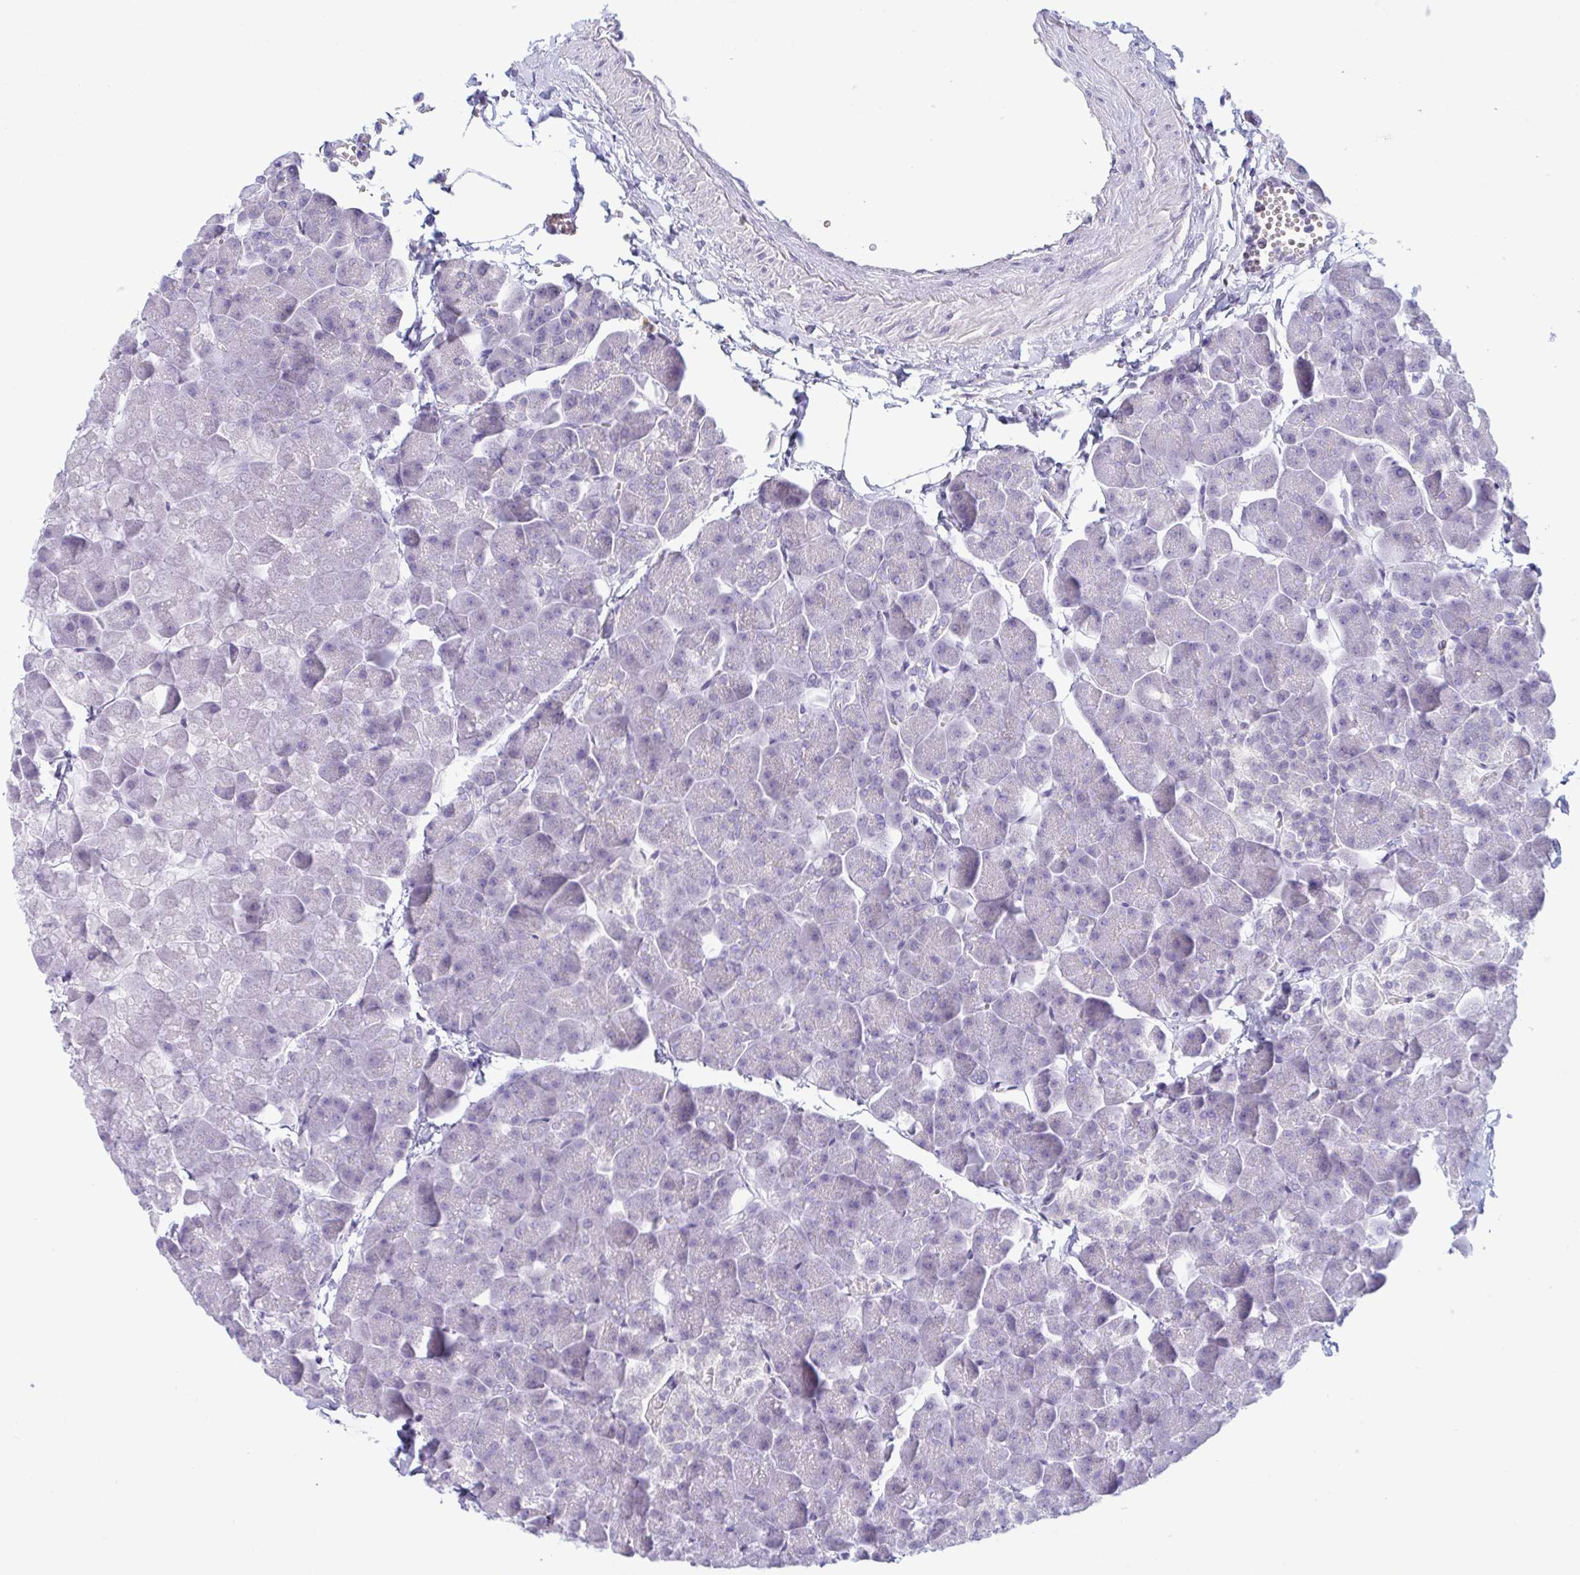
{"staining": {"intensity": "negative", "quantity": "none", "location": "none"}, "tissue": "pancreas", "cell_type": "Exocrine glandular cells", "image_type": "normal", "snomed": [{"axis": "morphology", "description": "Normal tissue, NOS"}, {"axis": "topography", "description": "Pancreas"}], "caption": "This is an IHC image of benign human pancreas. There is no positivity in exocrine glandular cells.", "gene": "NAA30", "patient": {"sex": "male", "age": 35}}